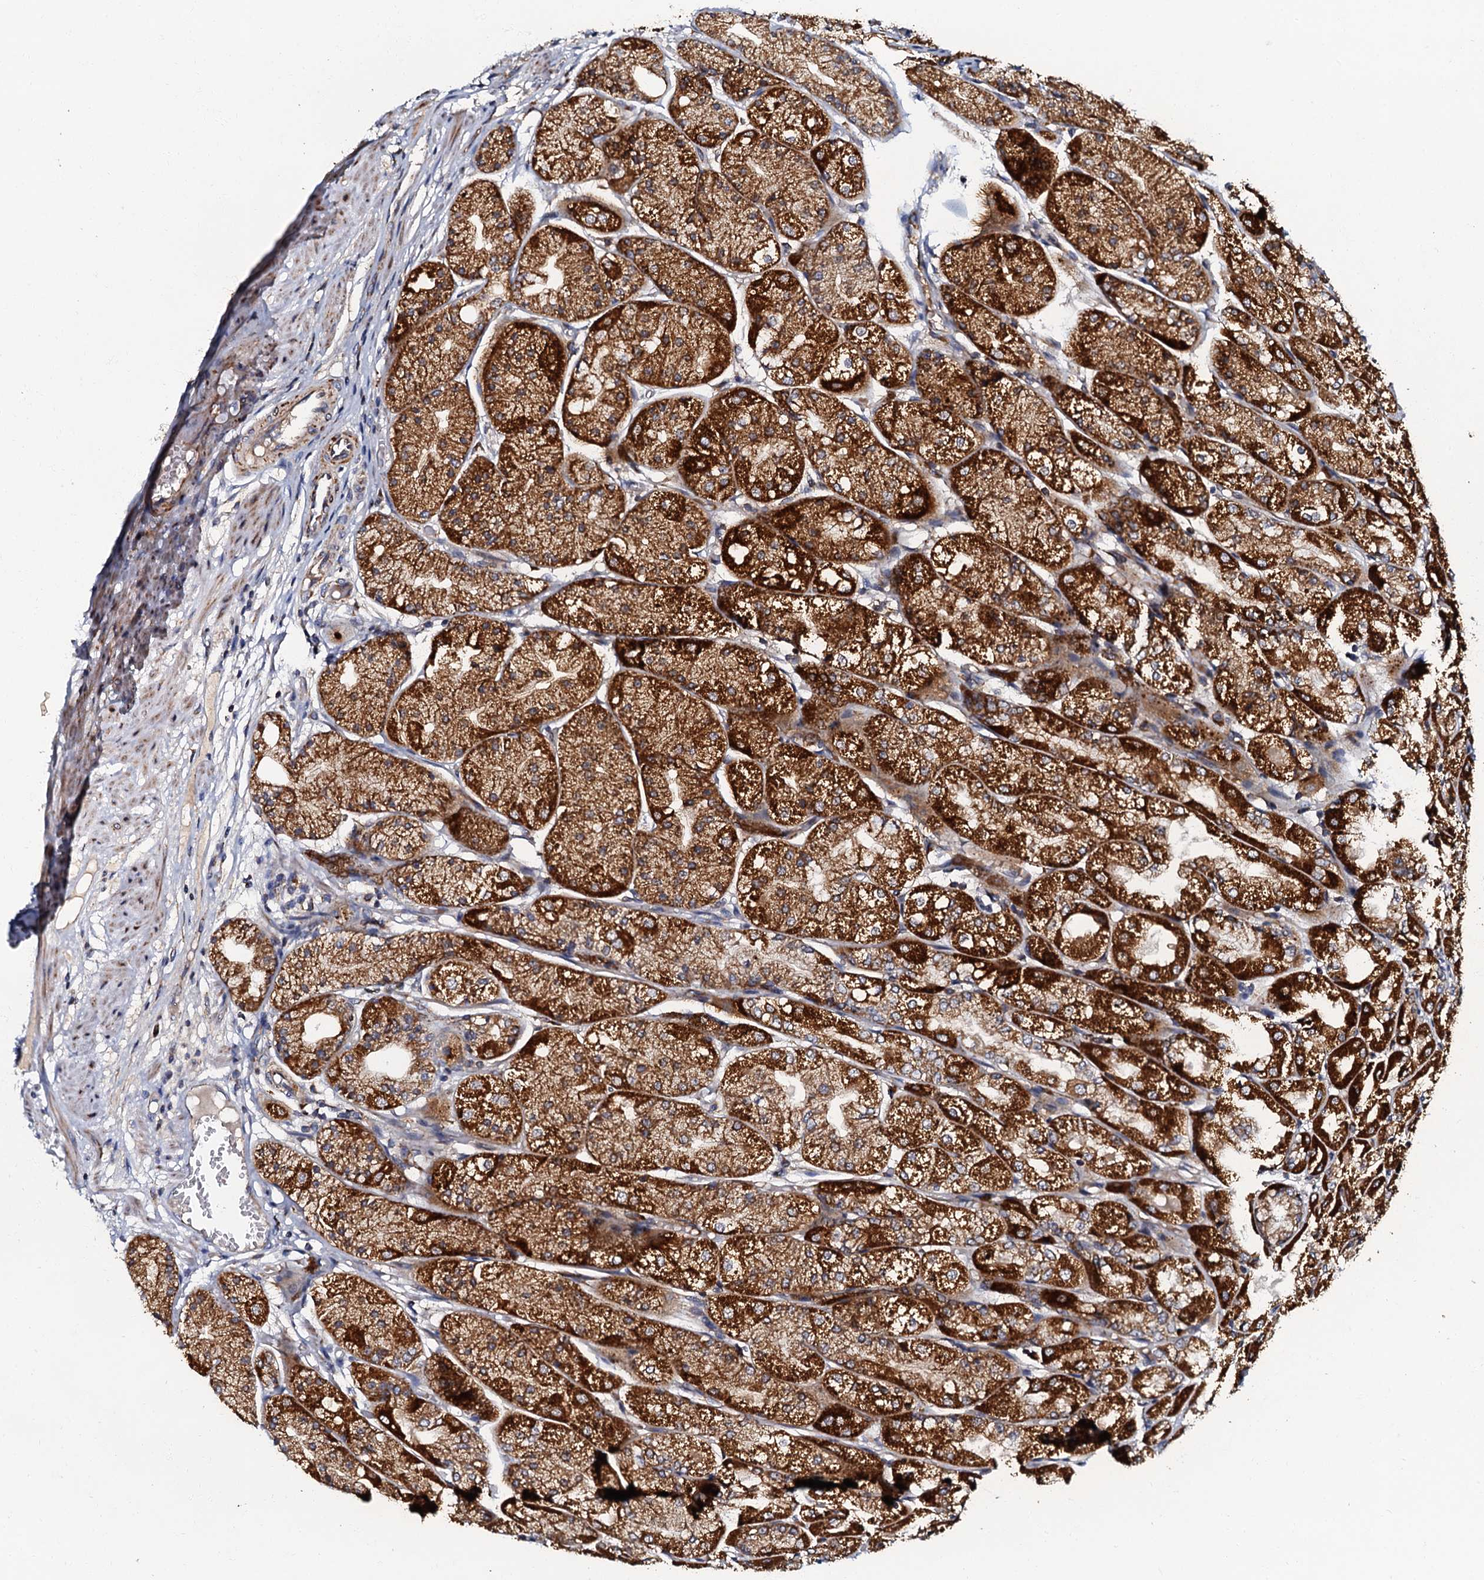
{"staining": {"intensity": "strong", "quantity": ">75%", "location": "cytoplasmic/membranous"}, "tissue": "stomach", "cell_type": "Glandular cells", "image_type": "normal", "snomed": [{"axis": "morphology", "description": "Normal tissue, NOS"}, {"axis": "topography", "description": "Stomach, upper"}], "caption": "Immunohistochemical staining of normal human stomach reveals strong cytoplasmic/membranous protein staining in approximately >75% of glandular cells. (Brightfield microscopy of DAB IHC at high magnification).", "gene": "NDUFA12", "patient": {"sex": "male", "age": 72}}